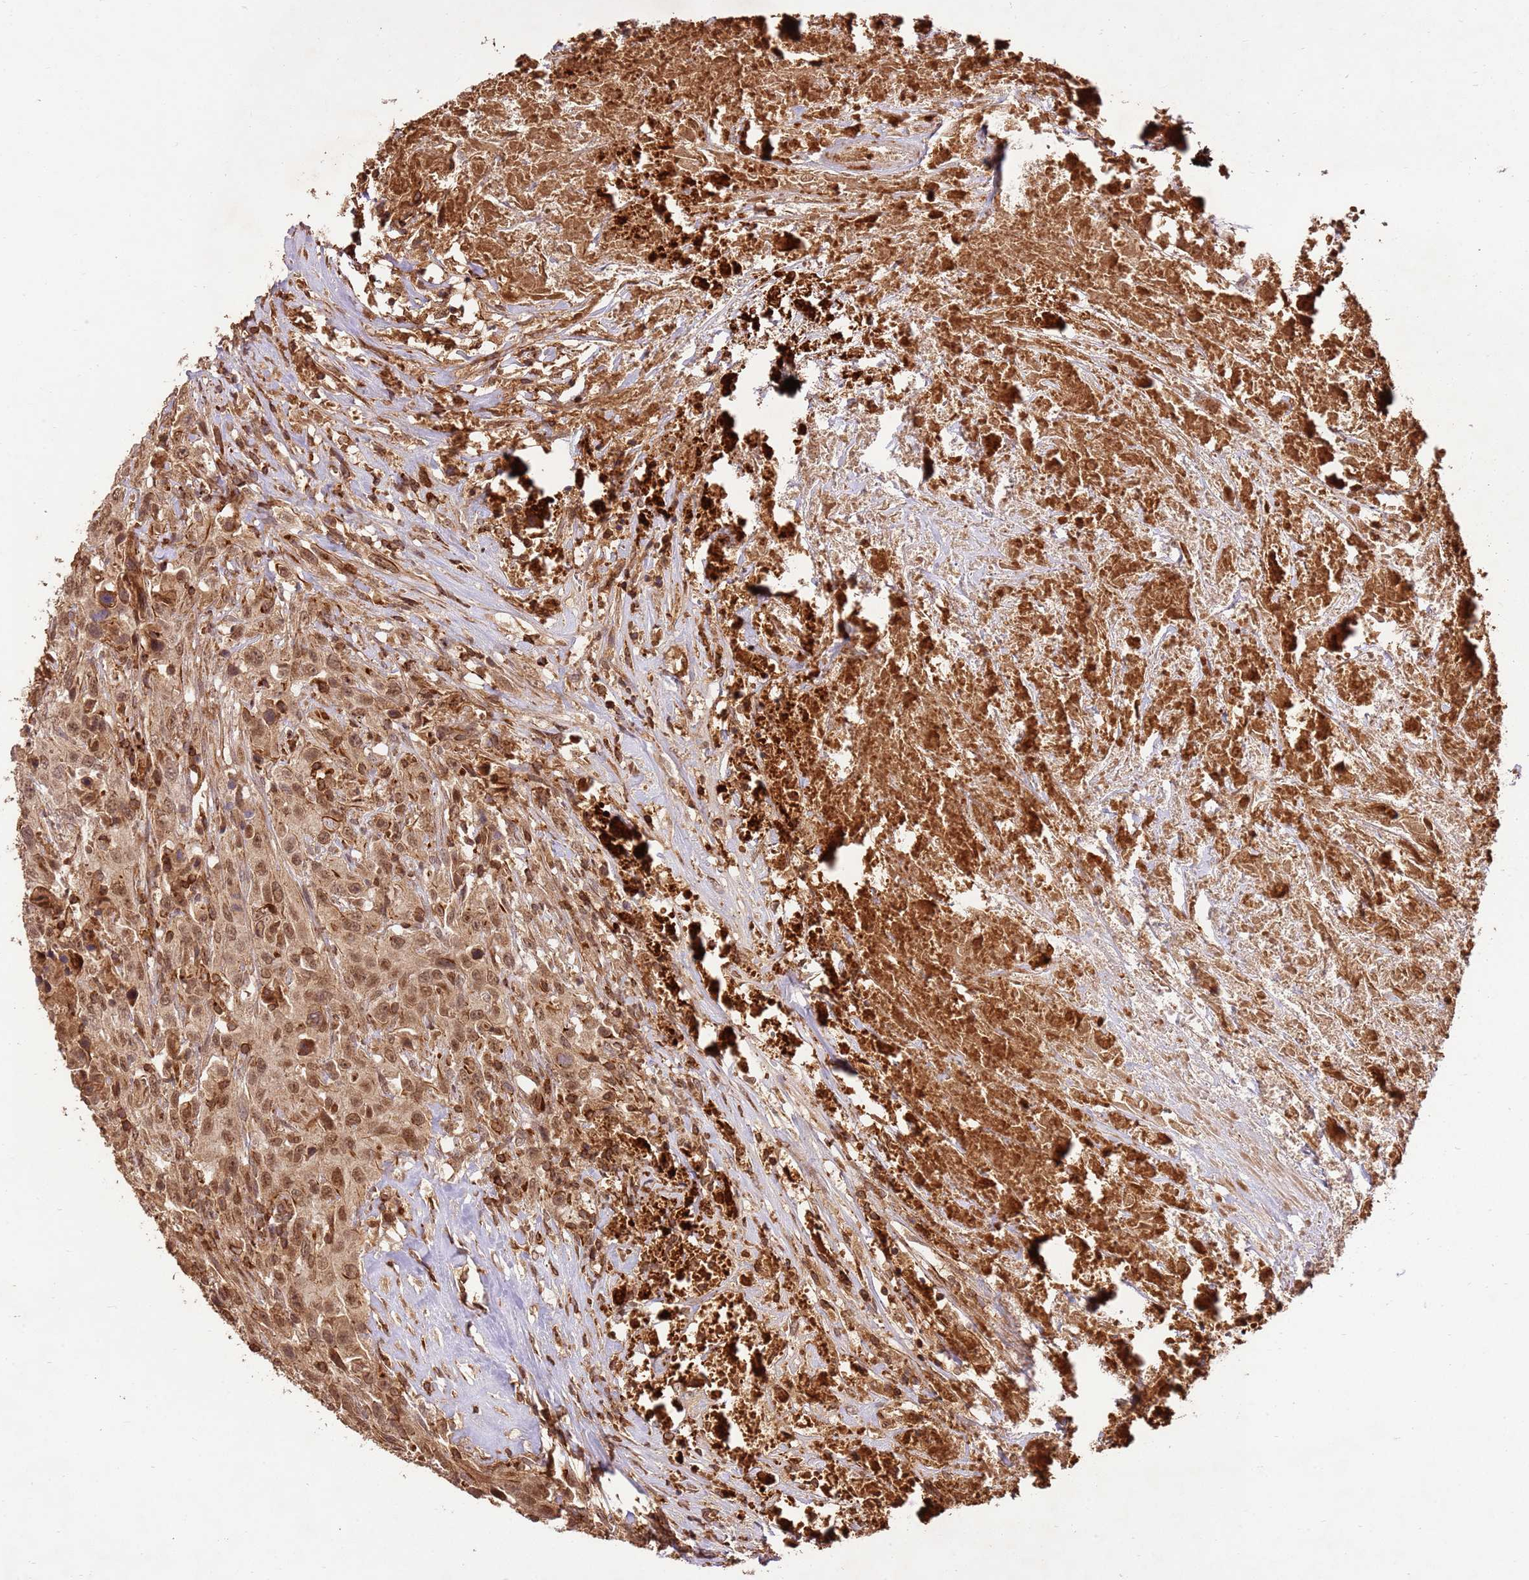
{"staining": {"intensity": "moderate", "quantity": ">75%", "location": "cytoplasmic/membranous,nuclear"}, "tissue": "urothelial cancer", "cell_type": "Tumor cells", "image_type": "cancer", "snomed": [{"axis": "morphology", "description": "Urothelial carcinoma, High grade"}, {"axis": "topography", "description": "Urinary bladder"}], "caption": "An image of urothelial cancer stained for a protein reveals moderate cytoplasmic/membranous and nuclear brown staining in tumor cells.", "gene": "KATNAL2", "patient": {"sex": "male", "age": 61}}